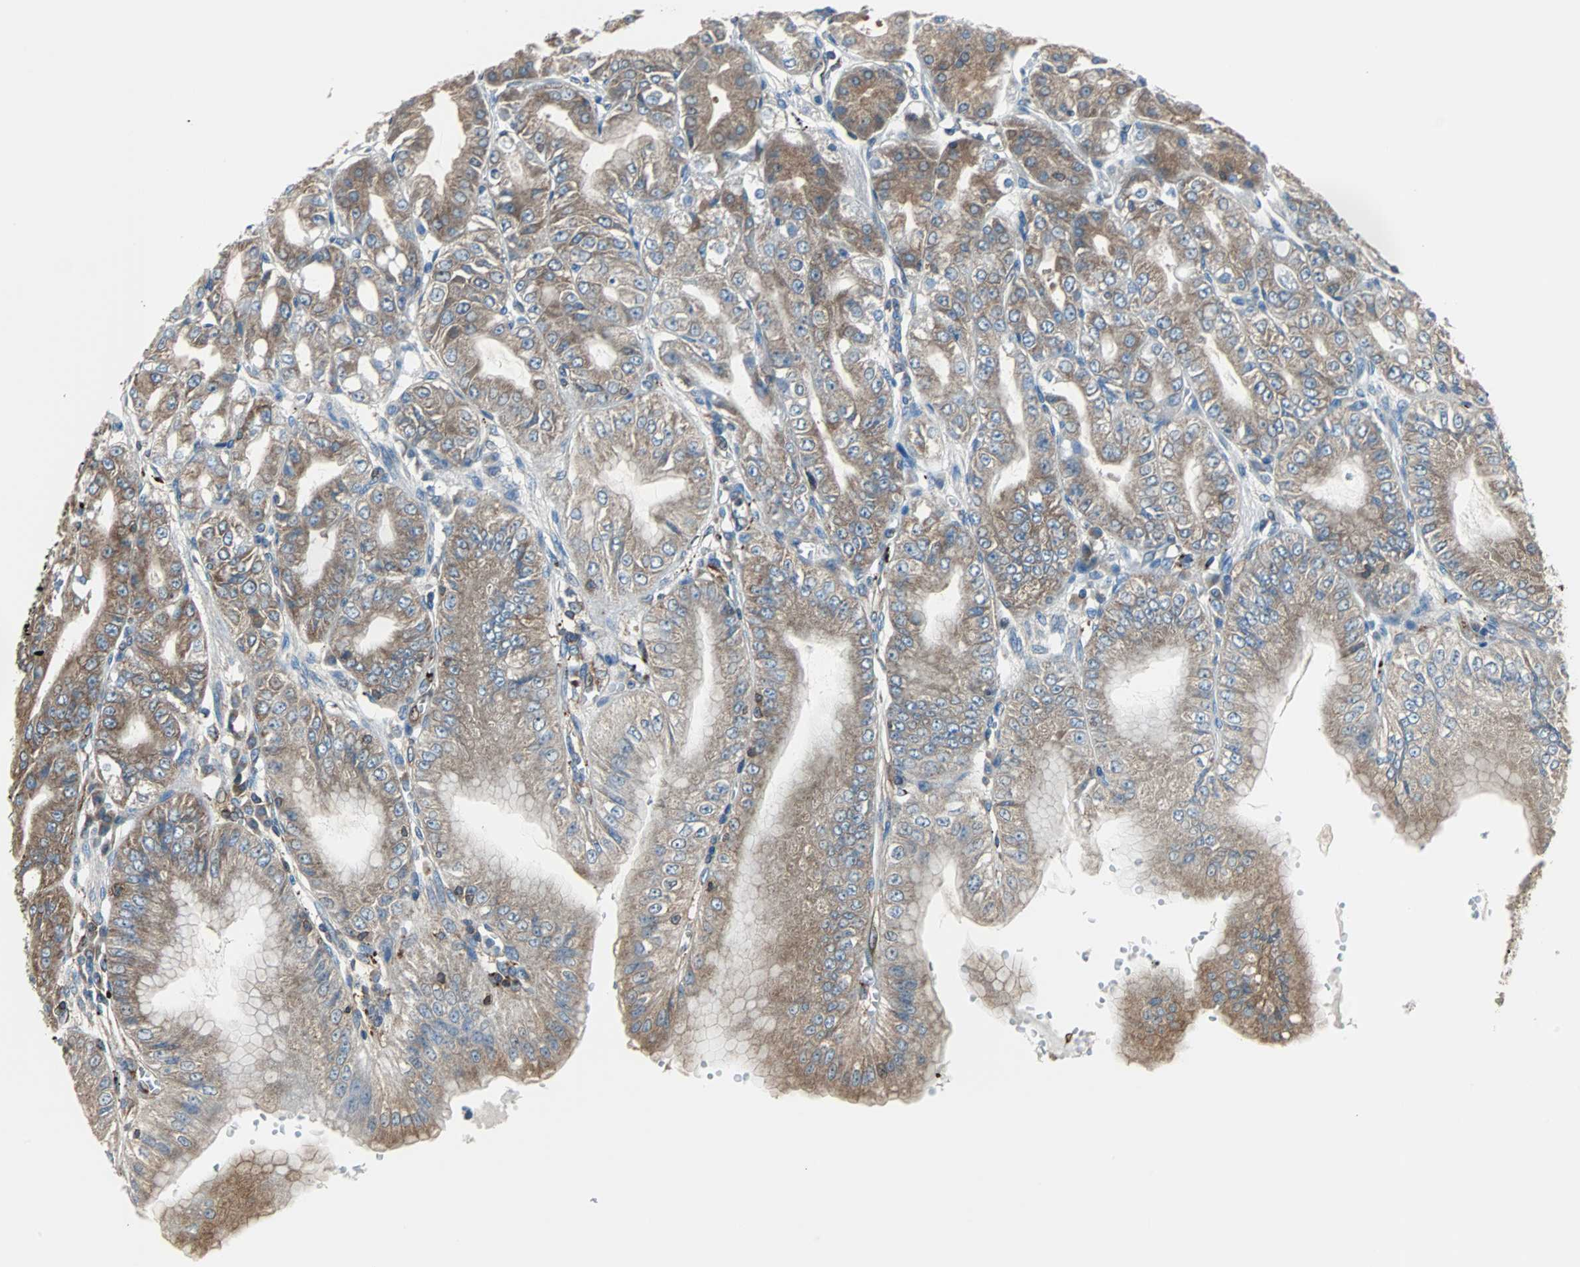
{"staining": {"intensity": "moderate", "quantity": "25%-75%", "location": "cytoplasmic/membranous"}, "tissue": "stomach", "cell_type": "Glandular cells", "image_type": "normal", "snomed": [{"axis": "morphology", "description": "Normal tissue, NOS"}, {"axis": "topography", "description": "Stomach, lower"}], "caption": "Unremarkable stomach was stained to show a protein in brown. There is medium levels of moderate cytoplasmic/membranous expression in about 25%-75% of glandular cells.", "gene": "RELA", "patient": {"sex": "male", "age": 71}}